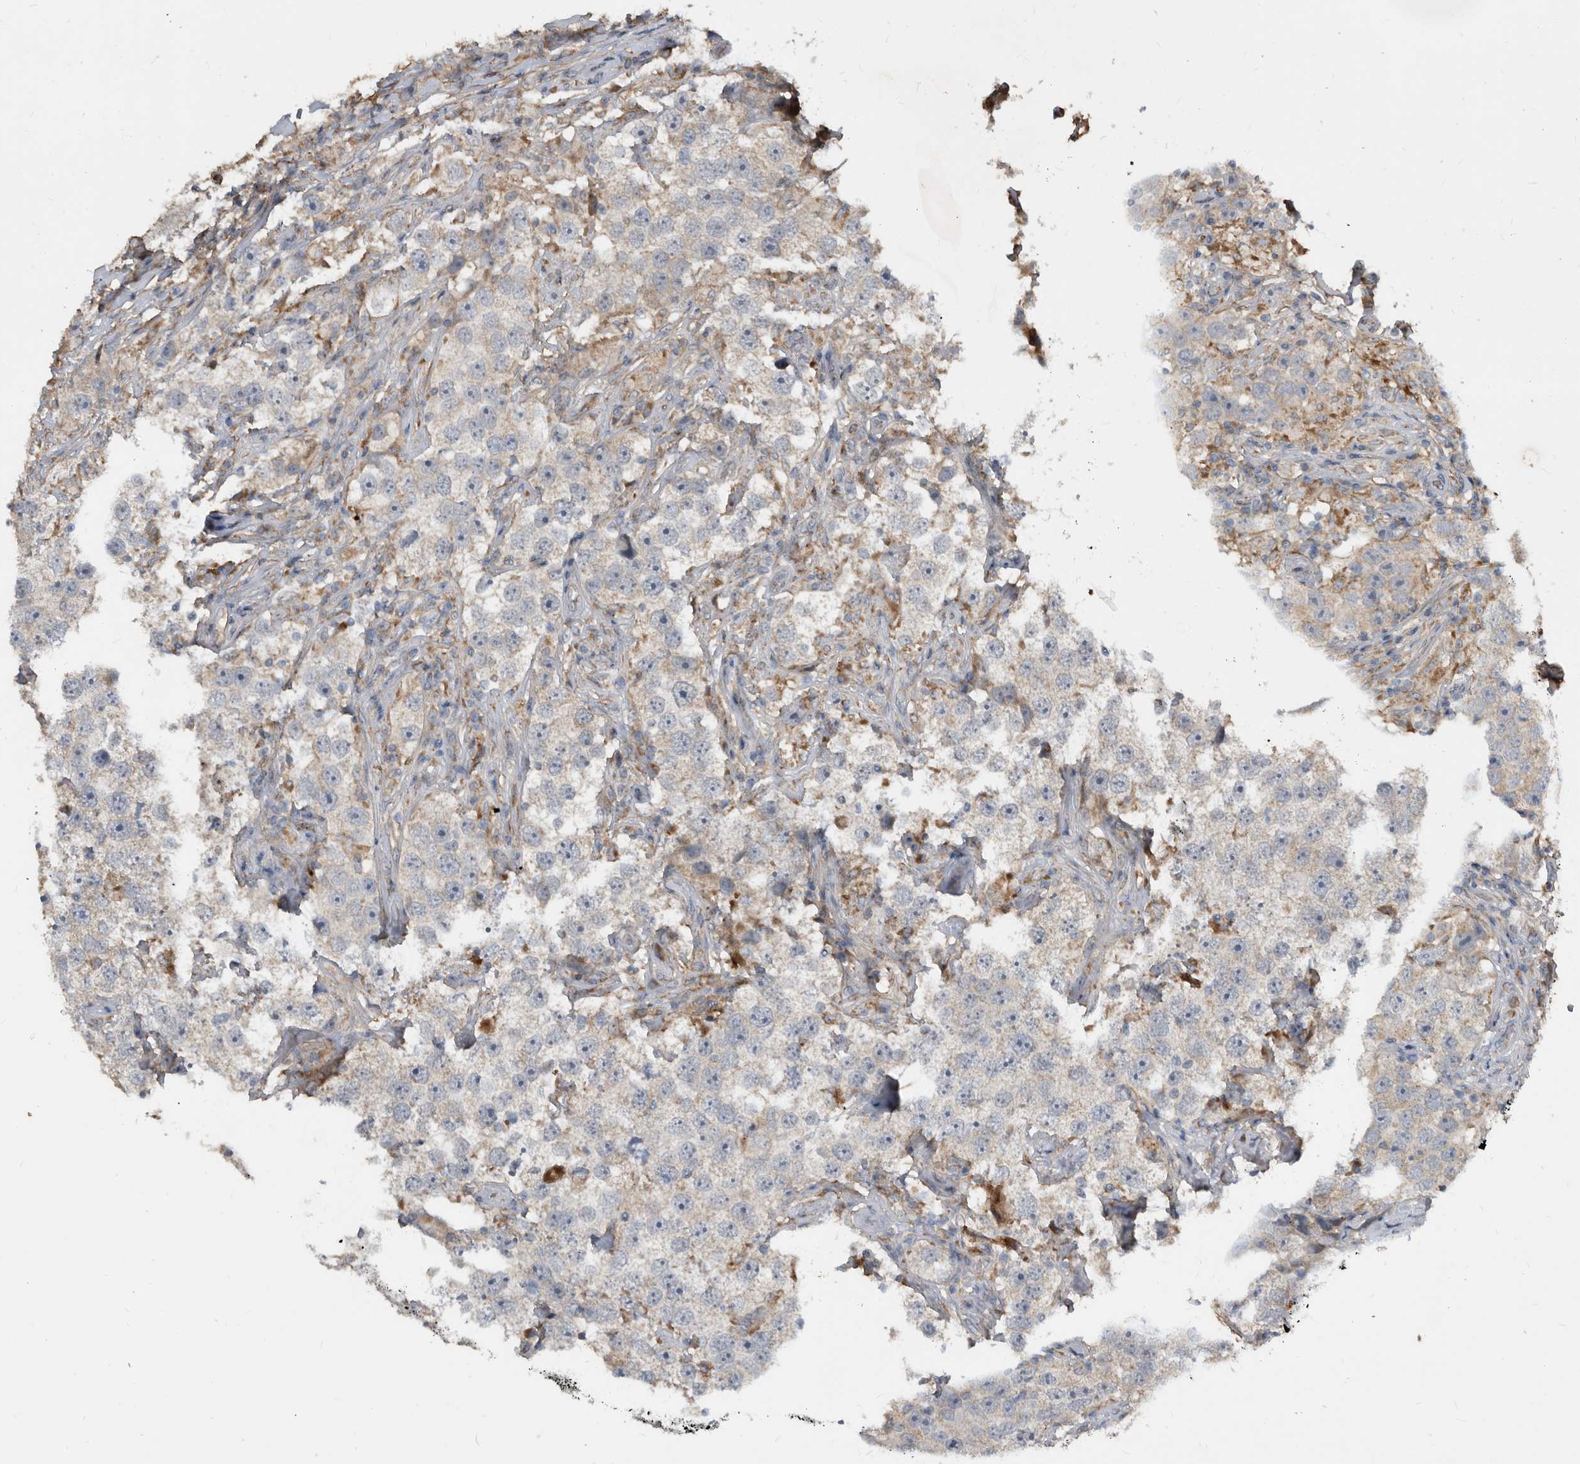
{"staining": {"intensity": "negative", "quantity": "none", "location": "none"}, "tissue": "testis cancer", "cell_type": "Tumor cells", "image_type": "cancer", "snomed": [{"axis": "morphology", "description": "Seminoma, NOS"}, {"axis": "topography", "description": "Testis"}], "caption": "Testis cancer was stained to show a protein in brown. There is no significant expression in tumor cells.", "gene": "PI15", "patient": {"sex": "male", "age": 49}}